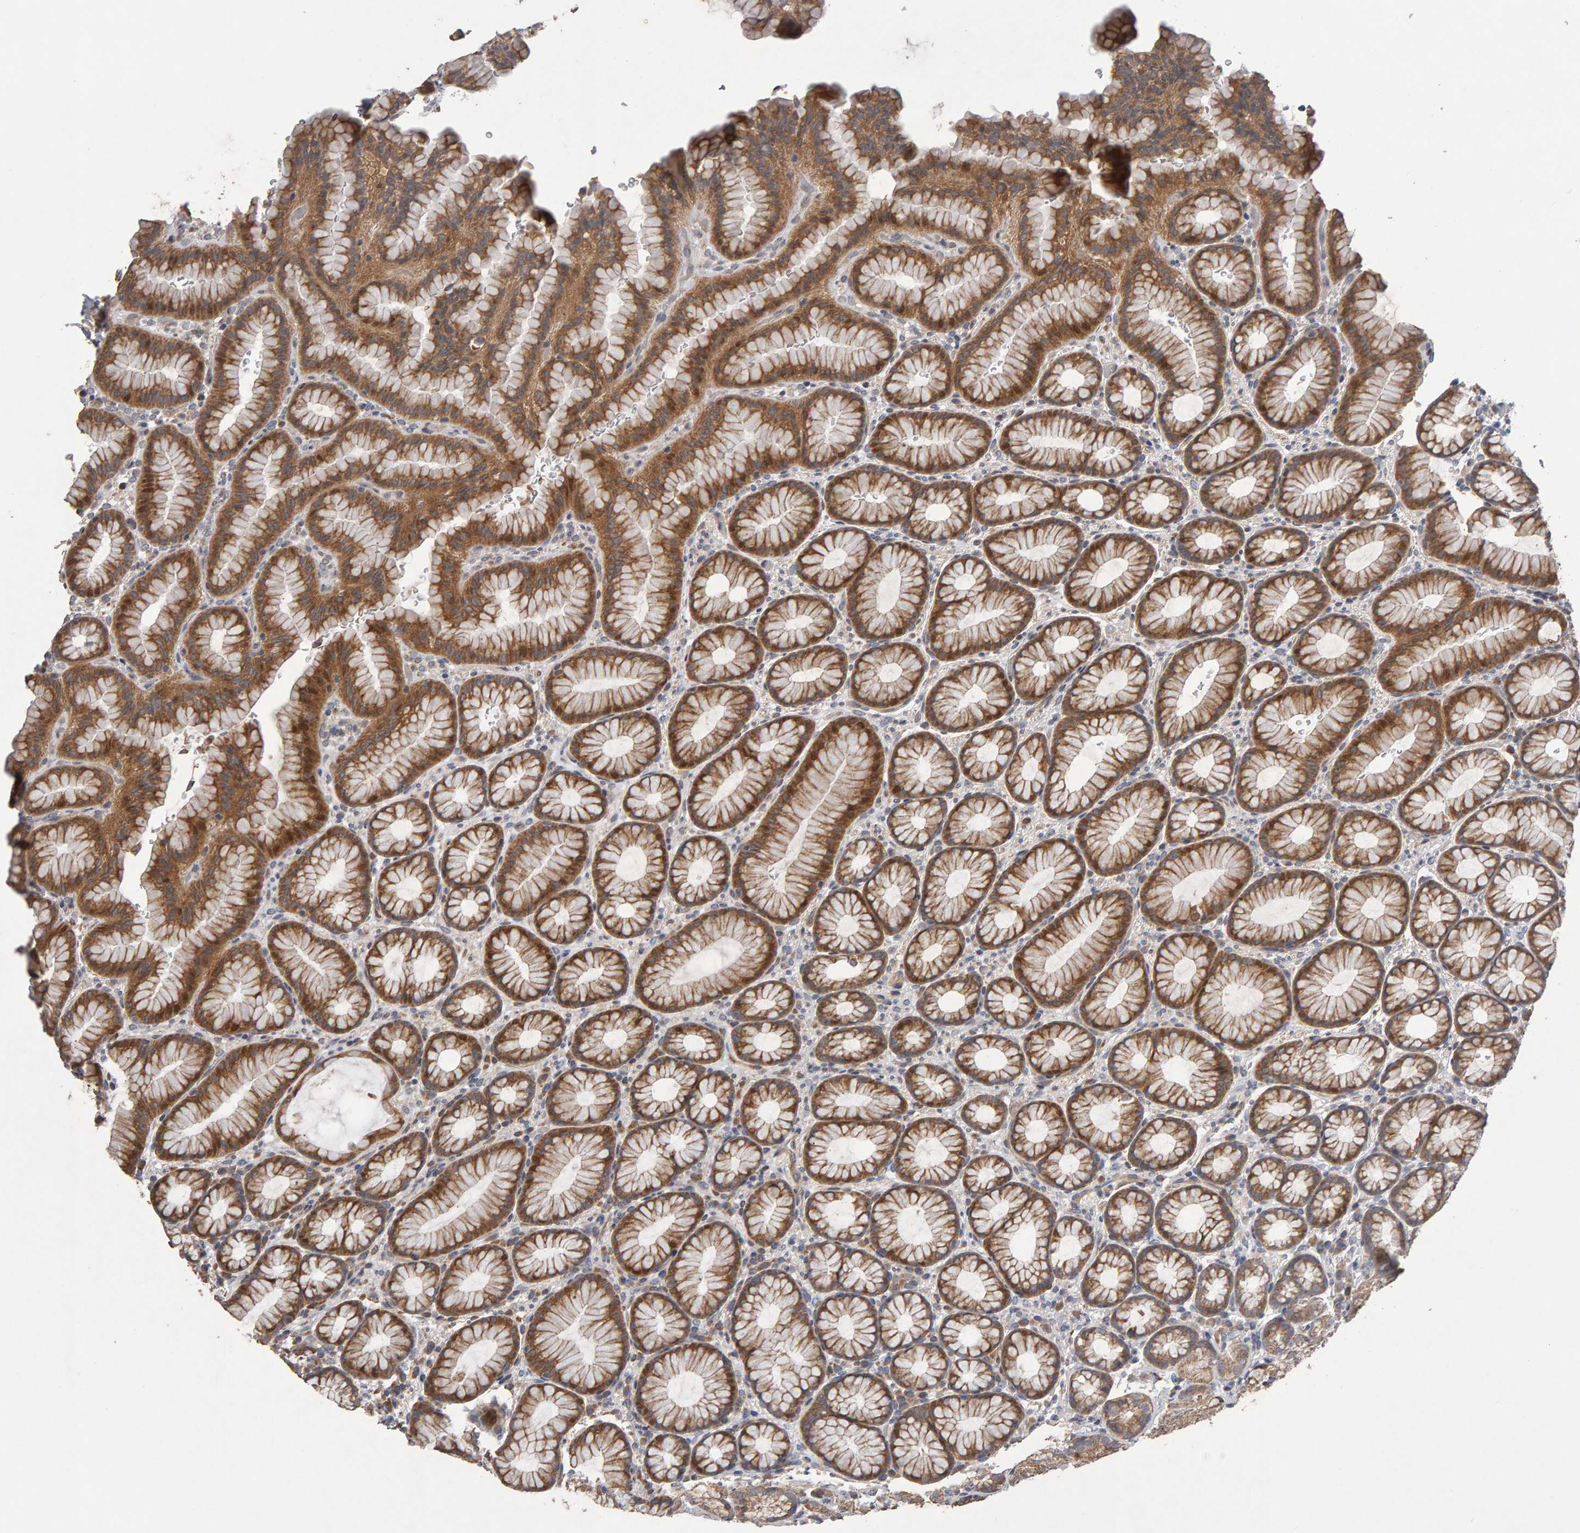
{"staining": {"intensity": "moderate", "quantity": ">75%", "location": "cytoplasmic/membranous"}, "tissue": "stomach", "cell_type": "Glandular cells", "image_type": "normal", "snomed": [{"axis": "morphology", "description": "Normal tissue, NOS"}, {"axis": "topography", "description": "Stomach"}], "caption": "Immunohistochemistry (IHC) image of benign human stomach stained for a protein (brown), which demonstrates medium levels of moderate cytoplasmic/membranous positivity in about >75% of glandular cells.", "gene": "COASY", "patient": {"sex": "male", "age": 42}}